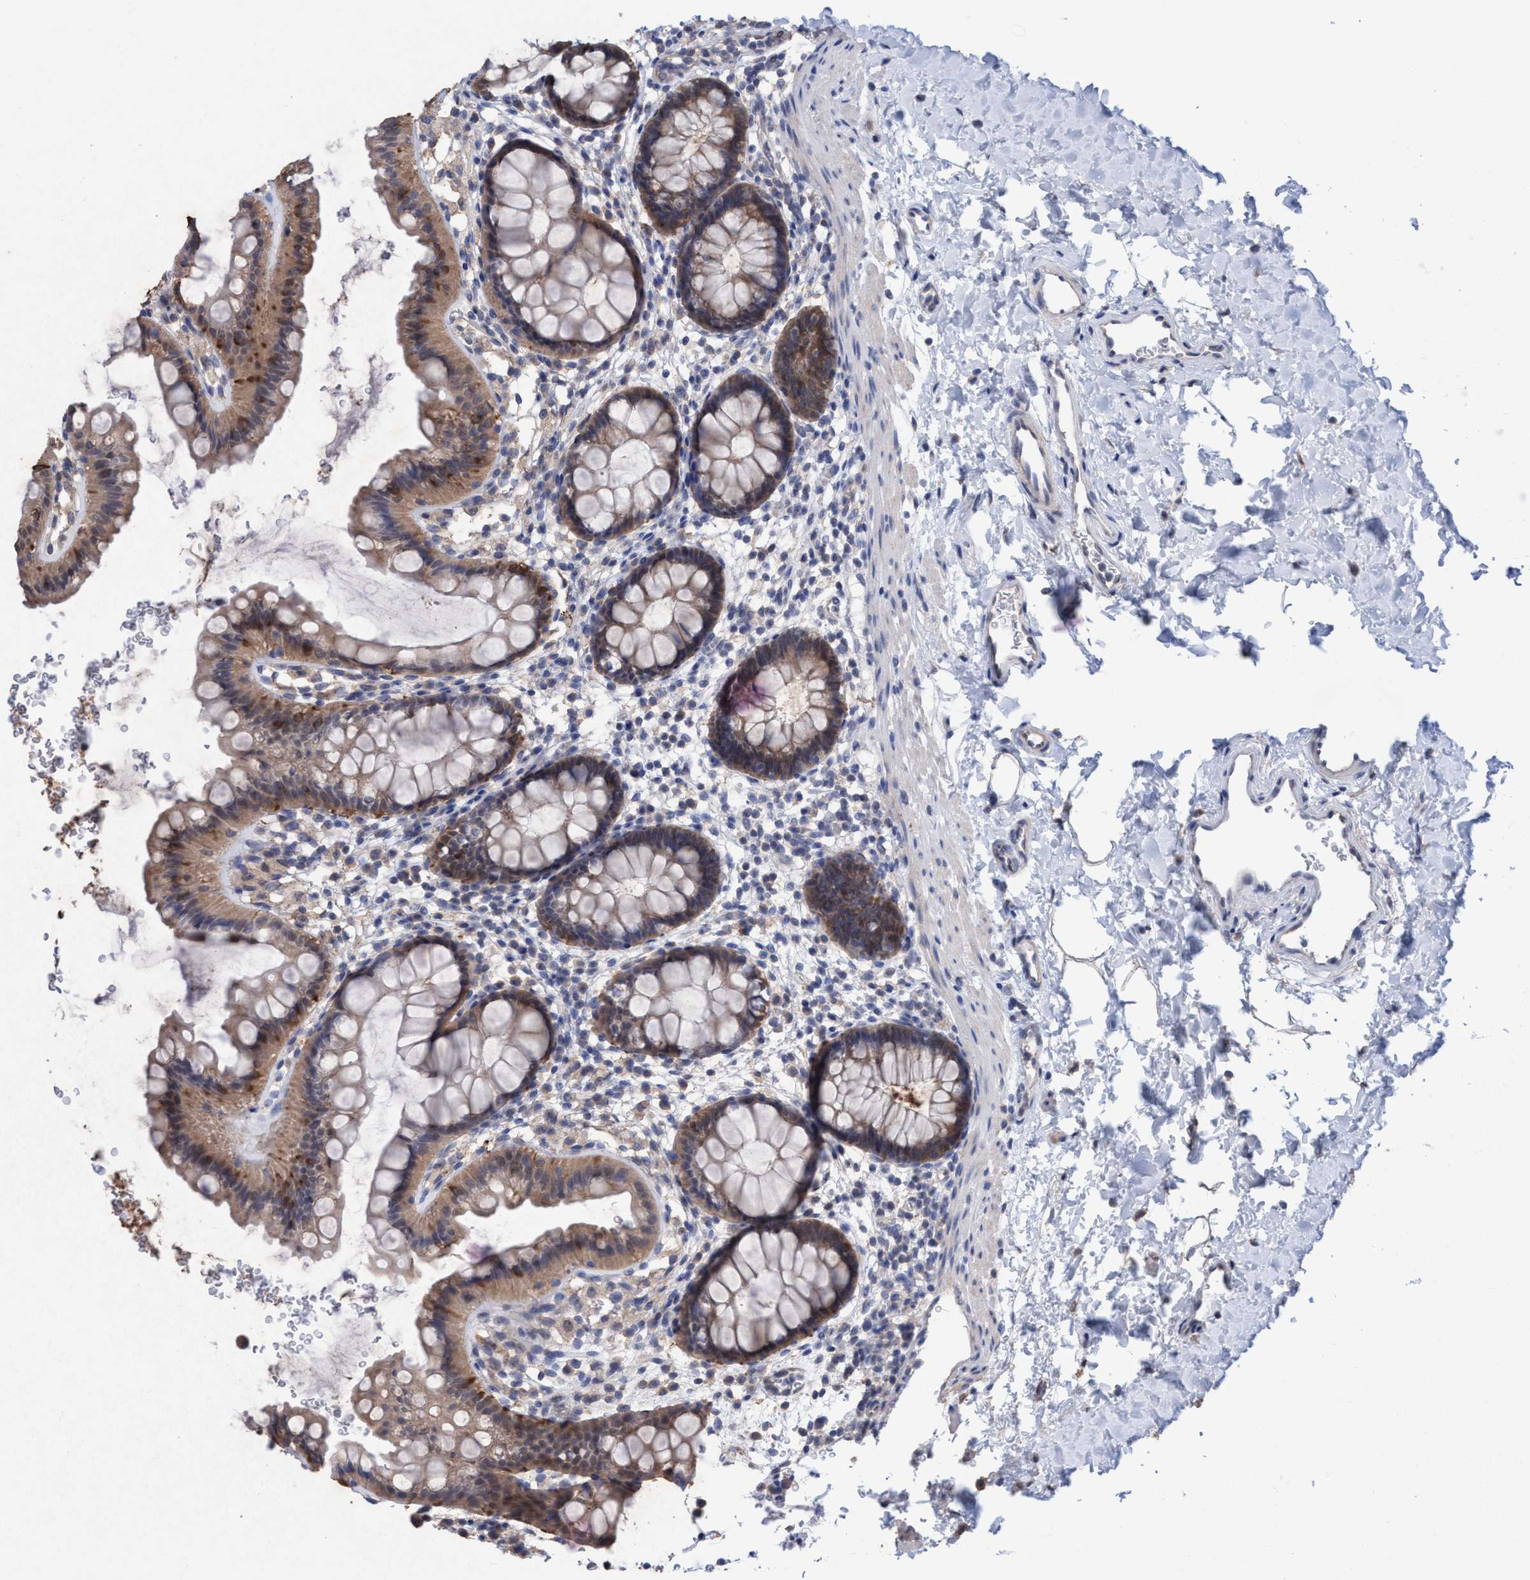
{"staining": {"intensity": "moderate", "quantity": ">75%", "location": "cytoplasmic/membranous"}, "tissue": "rectum", "cell_type": "Glandular cells", "image_type": "normal", "snomed": [{"axis": "morphology", "description": "Normal tissue, NOS"}, {"axis": "topography", "description": "Rectum"}], "caption": "Normal rectum was stained to show a protein in brown. There is medium levels of moderate cytoplasmic/membranous staining in about >75% of glandular cells. (DAB (3,3'-diaminobenzidine) IHC with brightfield microscopy, high magnification).", "gene": "GLOD4", "patient": {"sex": "female", "age": 24}}